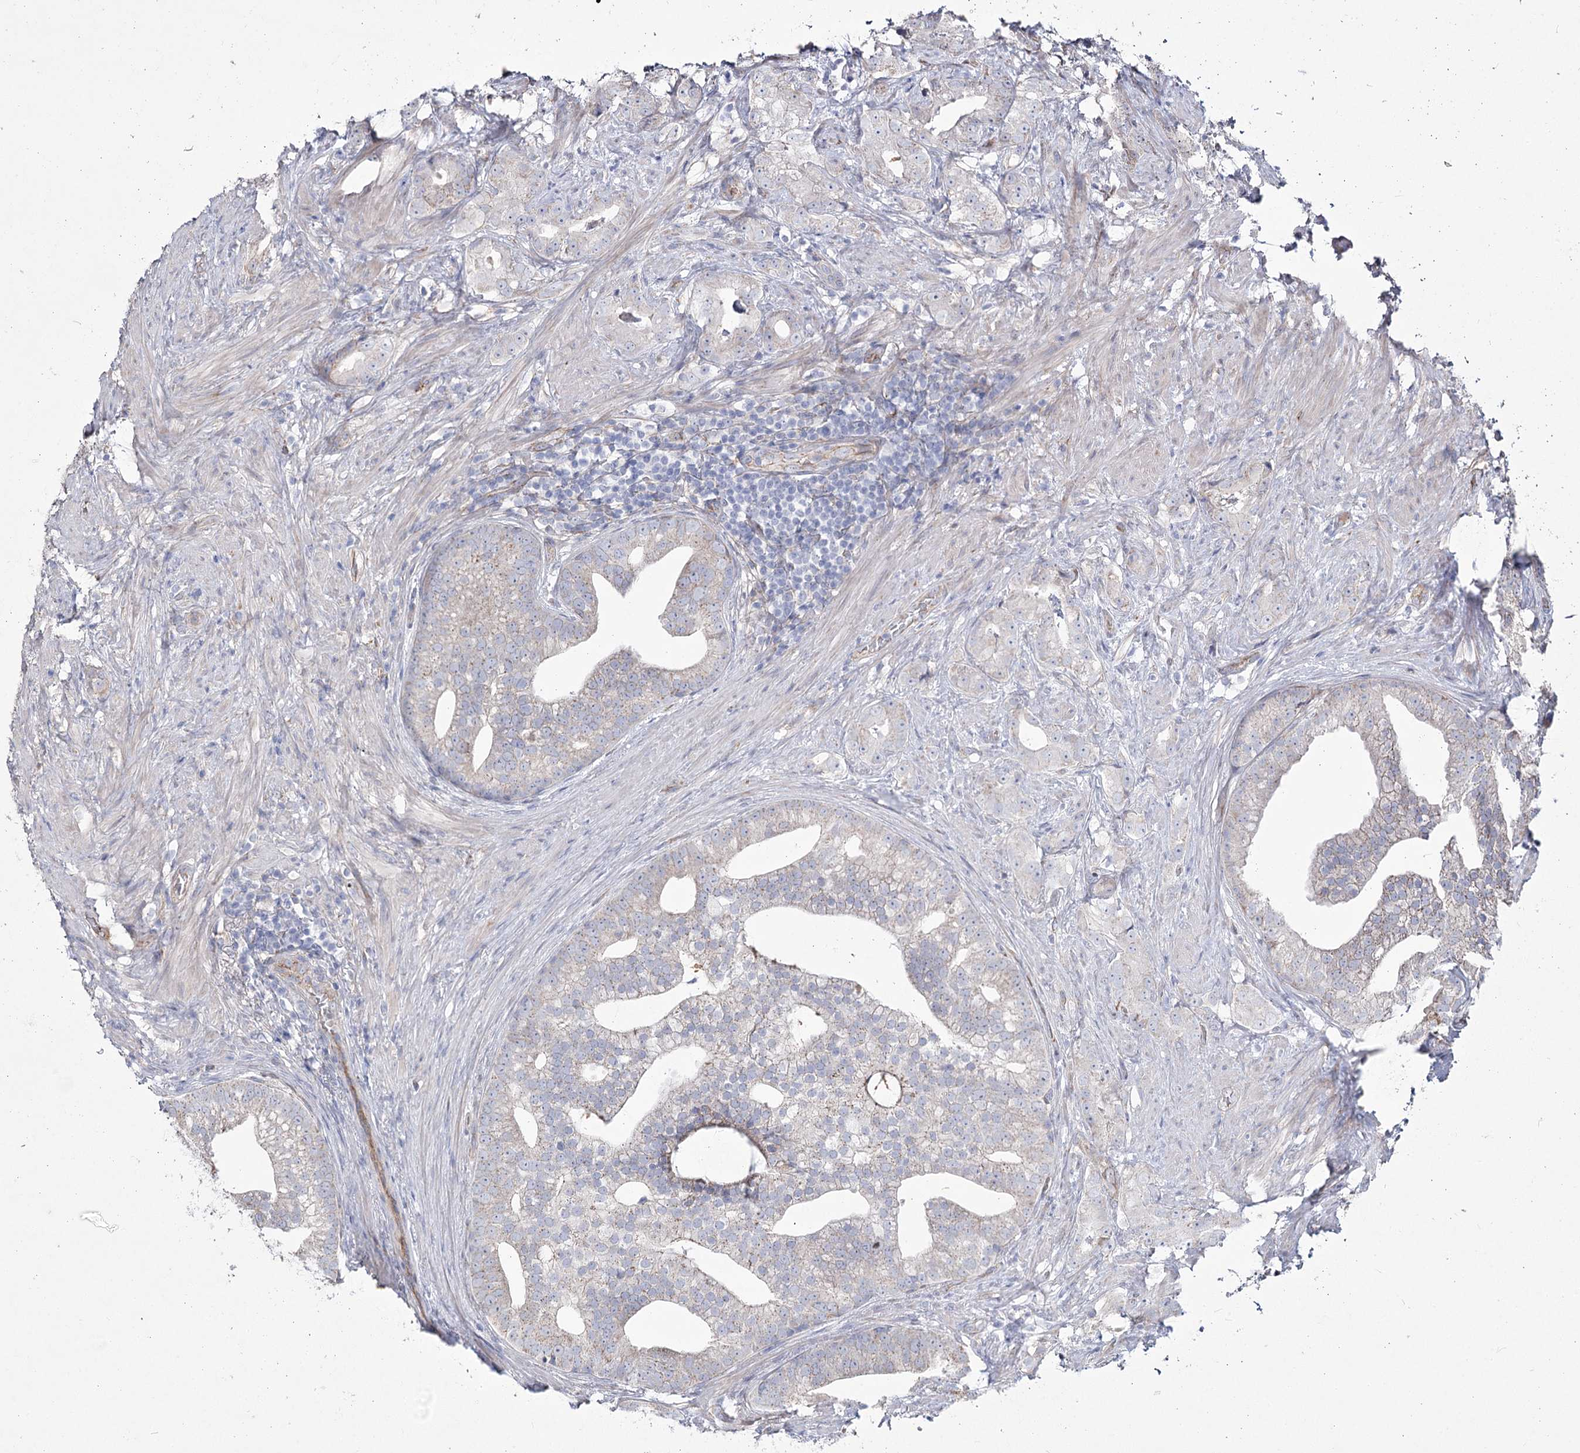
{"staining": {"intensity": "weak", "quantity": "25%-75%", "location": "cytoplasmic/membranous"}, "tissue": "prostate cancer", "cell_type": "Tumor cells", "image_type": "cancer", "snomed": [{"axis": "morphology", "description": "Adenocarcinoma, Low grade"}, {"axis": "topography", "description": "Prostate"}], "caption": "Protein expression analysis of human prostate low-grade adenocarcinoma reveals weak cytoplasmic/membranous expression in about 25%-75% of tumor cells. (DAB (3,3'-diaminobenzidine) IHC, brown staining for protein, blue staining for nuclei).", "gene": "ME3", "patient": {"sex": "male", "age": 71}}